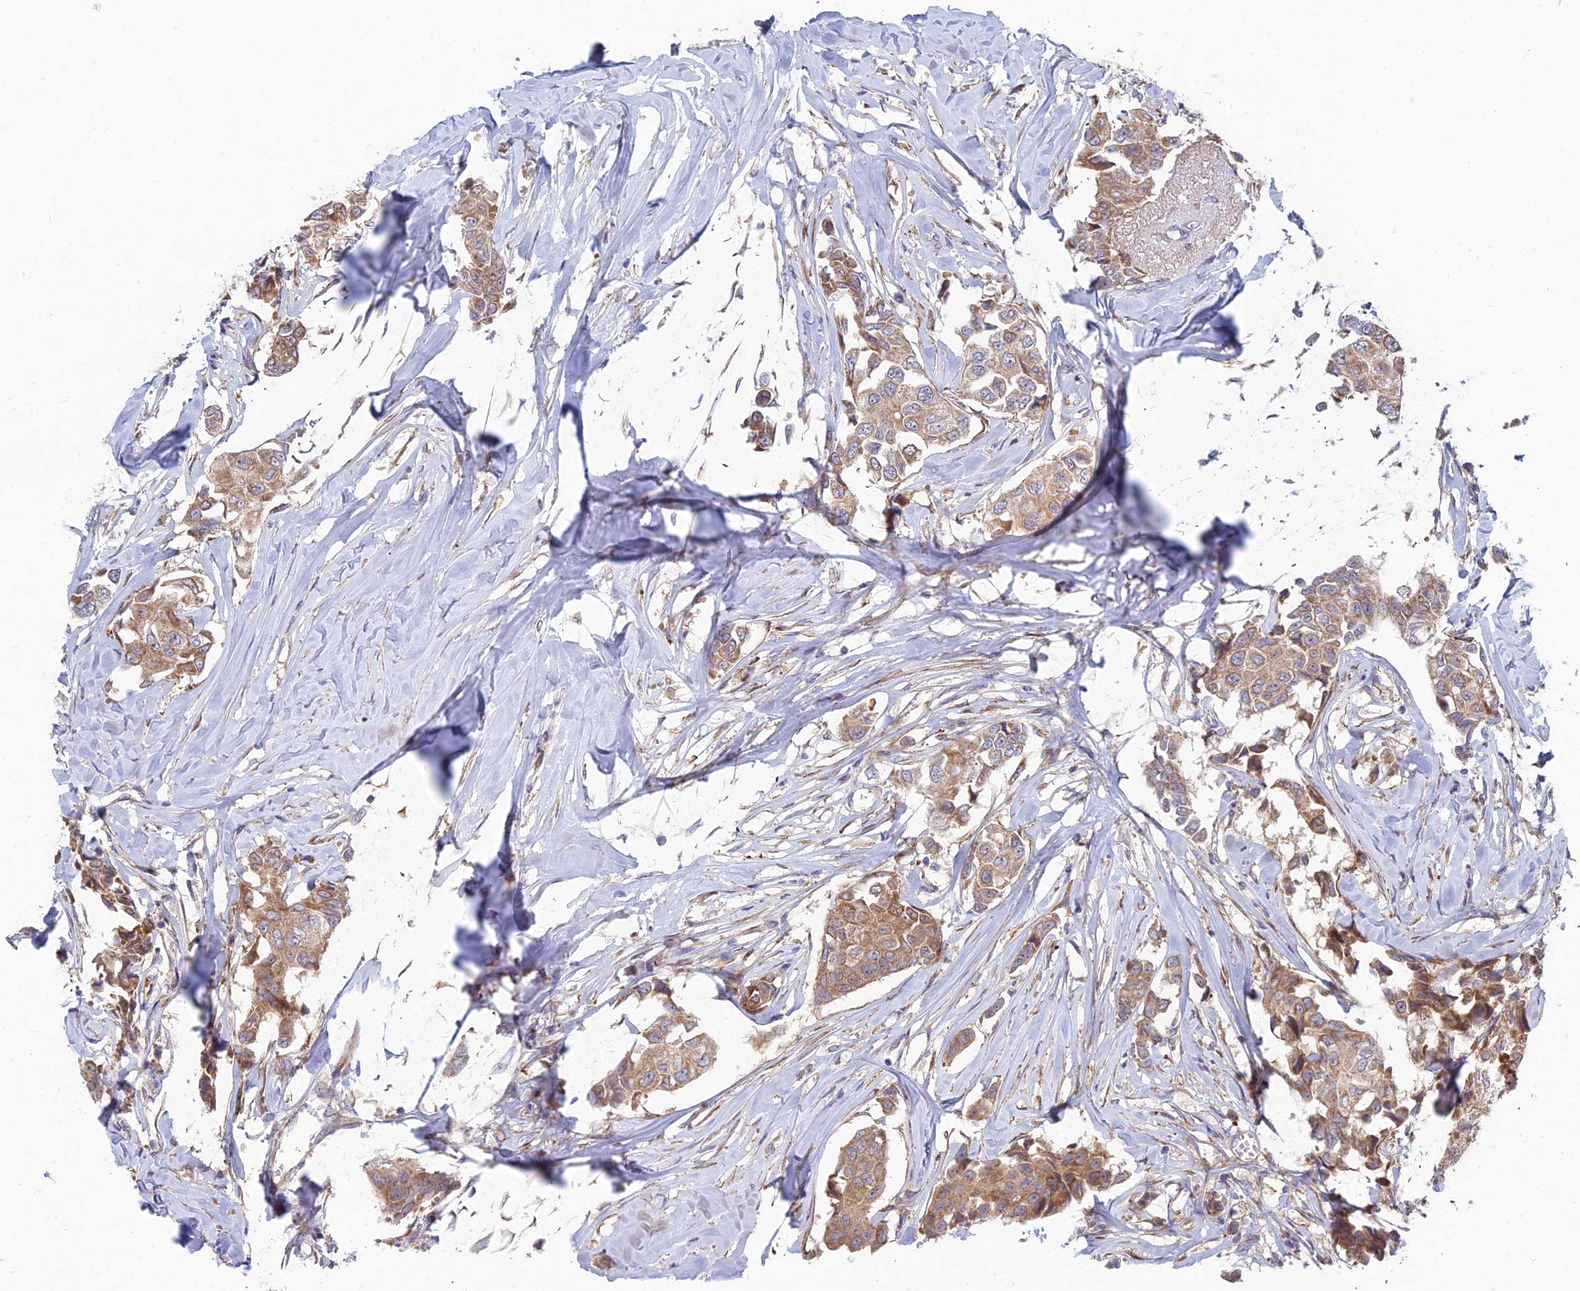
{"staining": {"intensity": "moderate", "quantity": ">75%", "location": "cytoplasmic/membranous"}, "tissue": "breast cancer", "cell_type": "Tumor cells", "image_type": "cancer", "snomed": [{"axis": "morphology", "description": "Duct carcinoma"}, {"axis": "topography", "description": "Breast"}], "caption": "Intraductal carcinoma (breast) stained with DAB immunohistochemistry shows medium levels of moderate cytoplasmic/membranous positivity in approximately >75% of tumor cells.", "gene": "INCA1", "patient": {"sex": "female", "age": 80}}